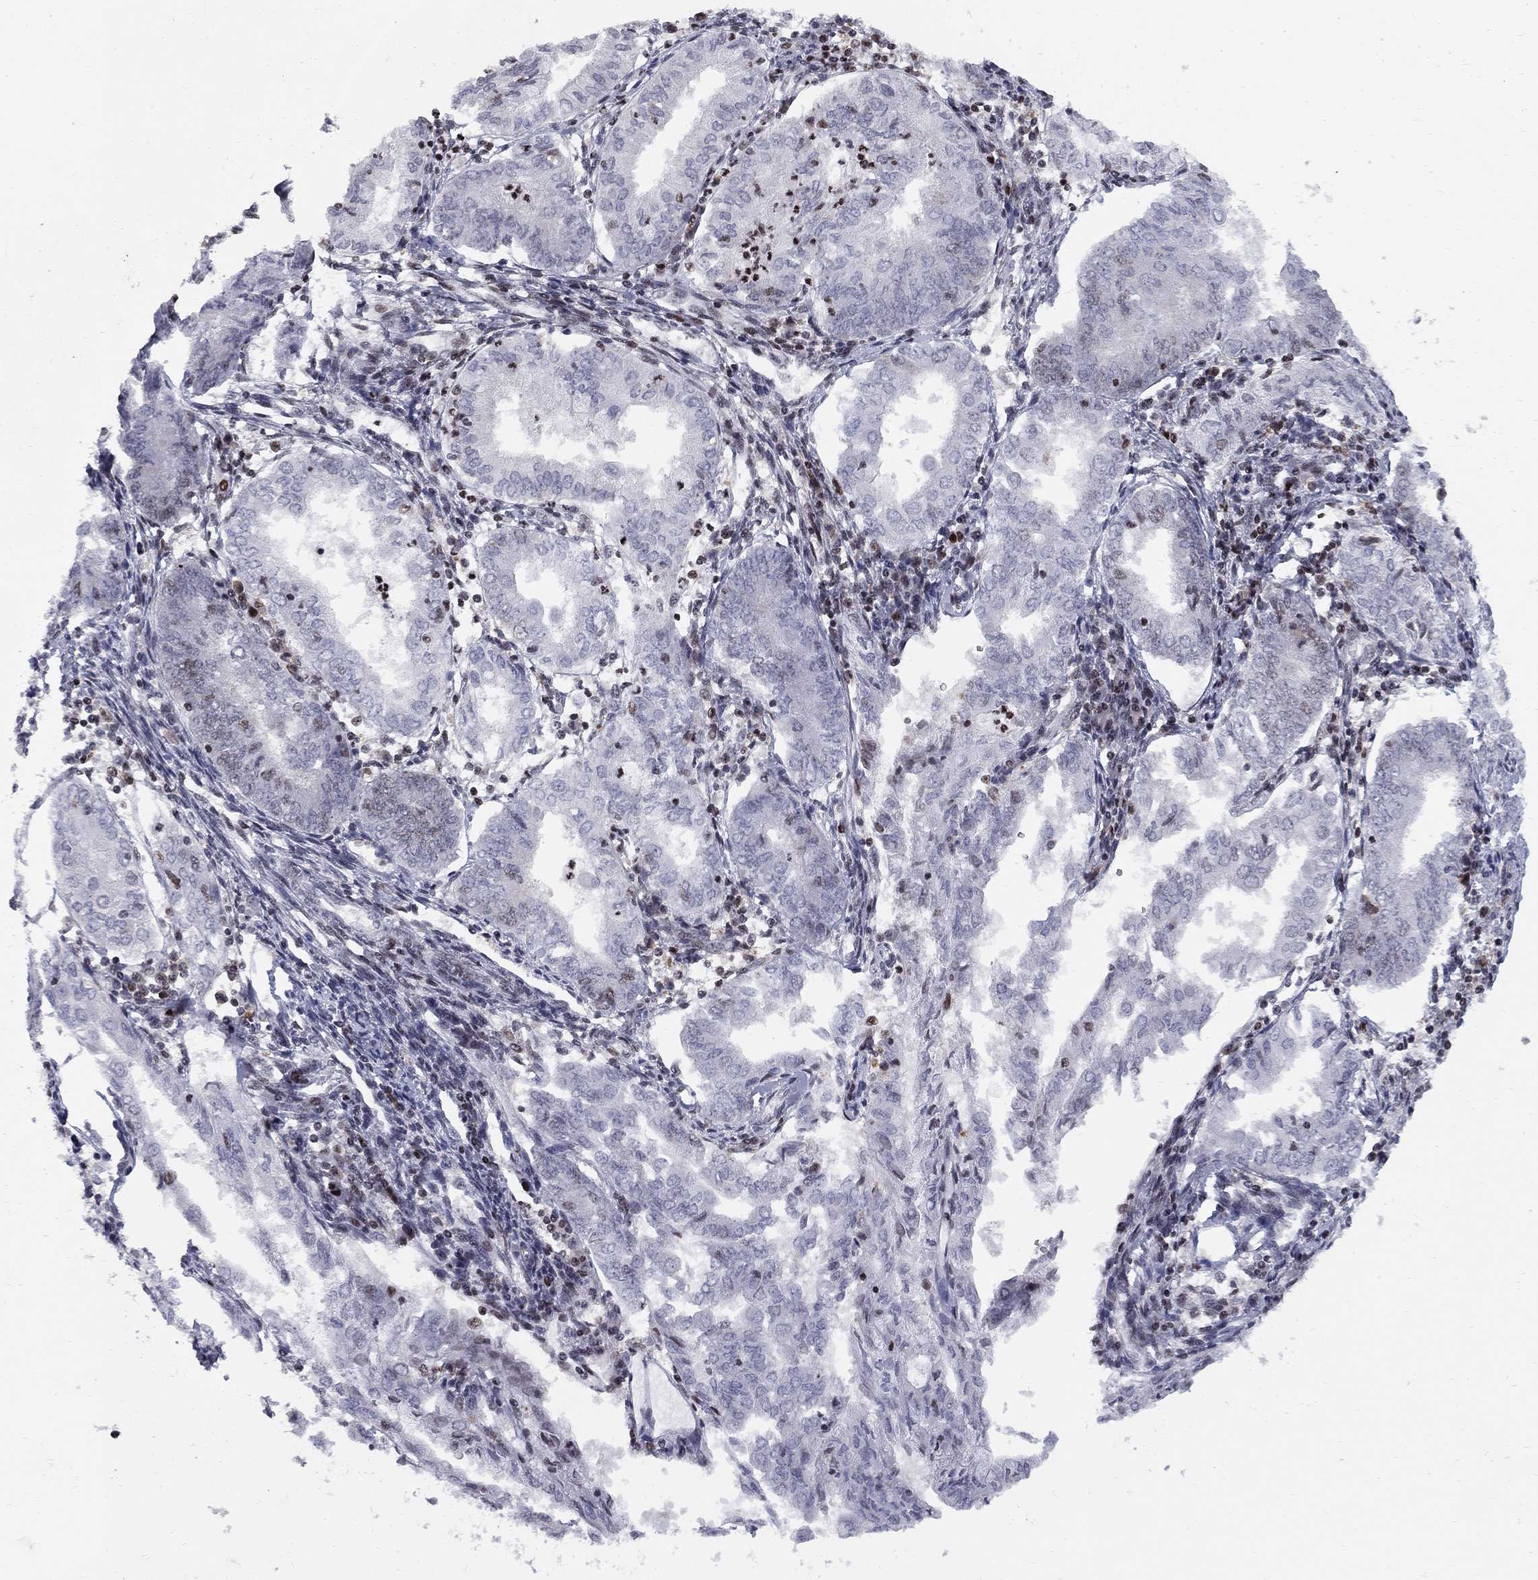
{"staining": {"intensity": "negative", "quantity": "none", "location": "none"}, "tissue": "endometrial cancer", "cell_type": "Tumor cells", "image_type": "cancer", "snomed": [{"axis": "morphology", "description": "Adenocarcinoma, NOS"}, {"axis": "topography", "description": "Endometrium"}], "caption": "Endometrial adenocarcinoma stained for a protein using immunohistochemistry shows no expression tumor cells.", "gene": "RNASEH2C", "patient": {"sex": "female", "age": 68}}